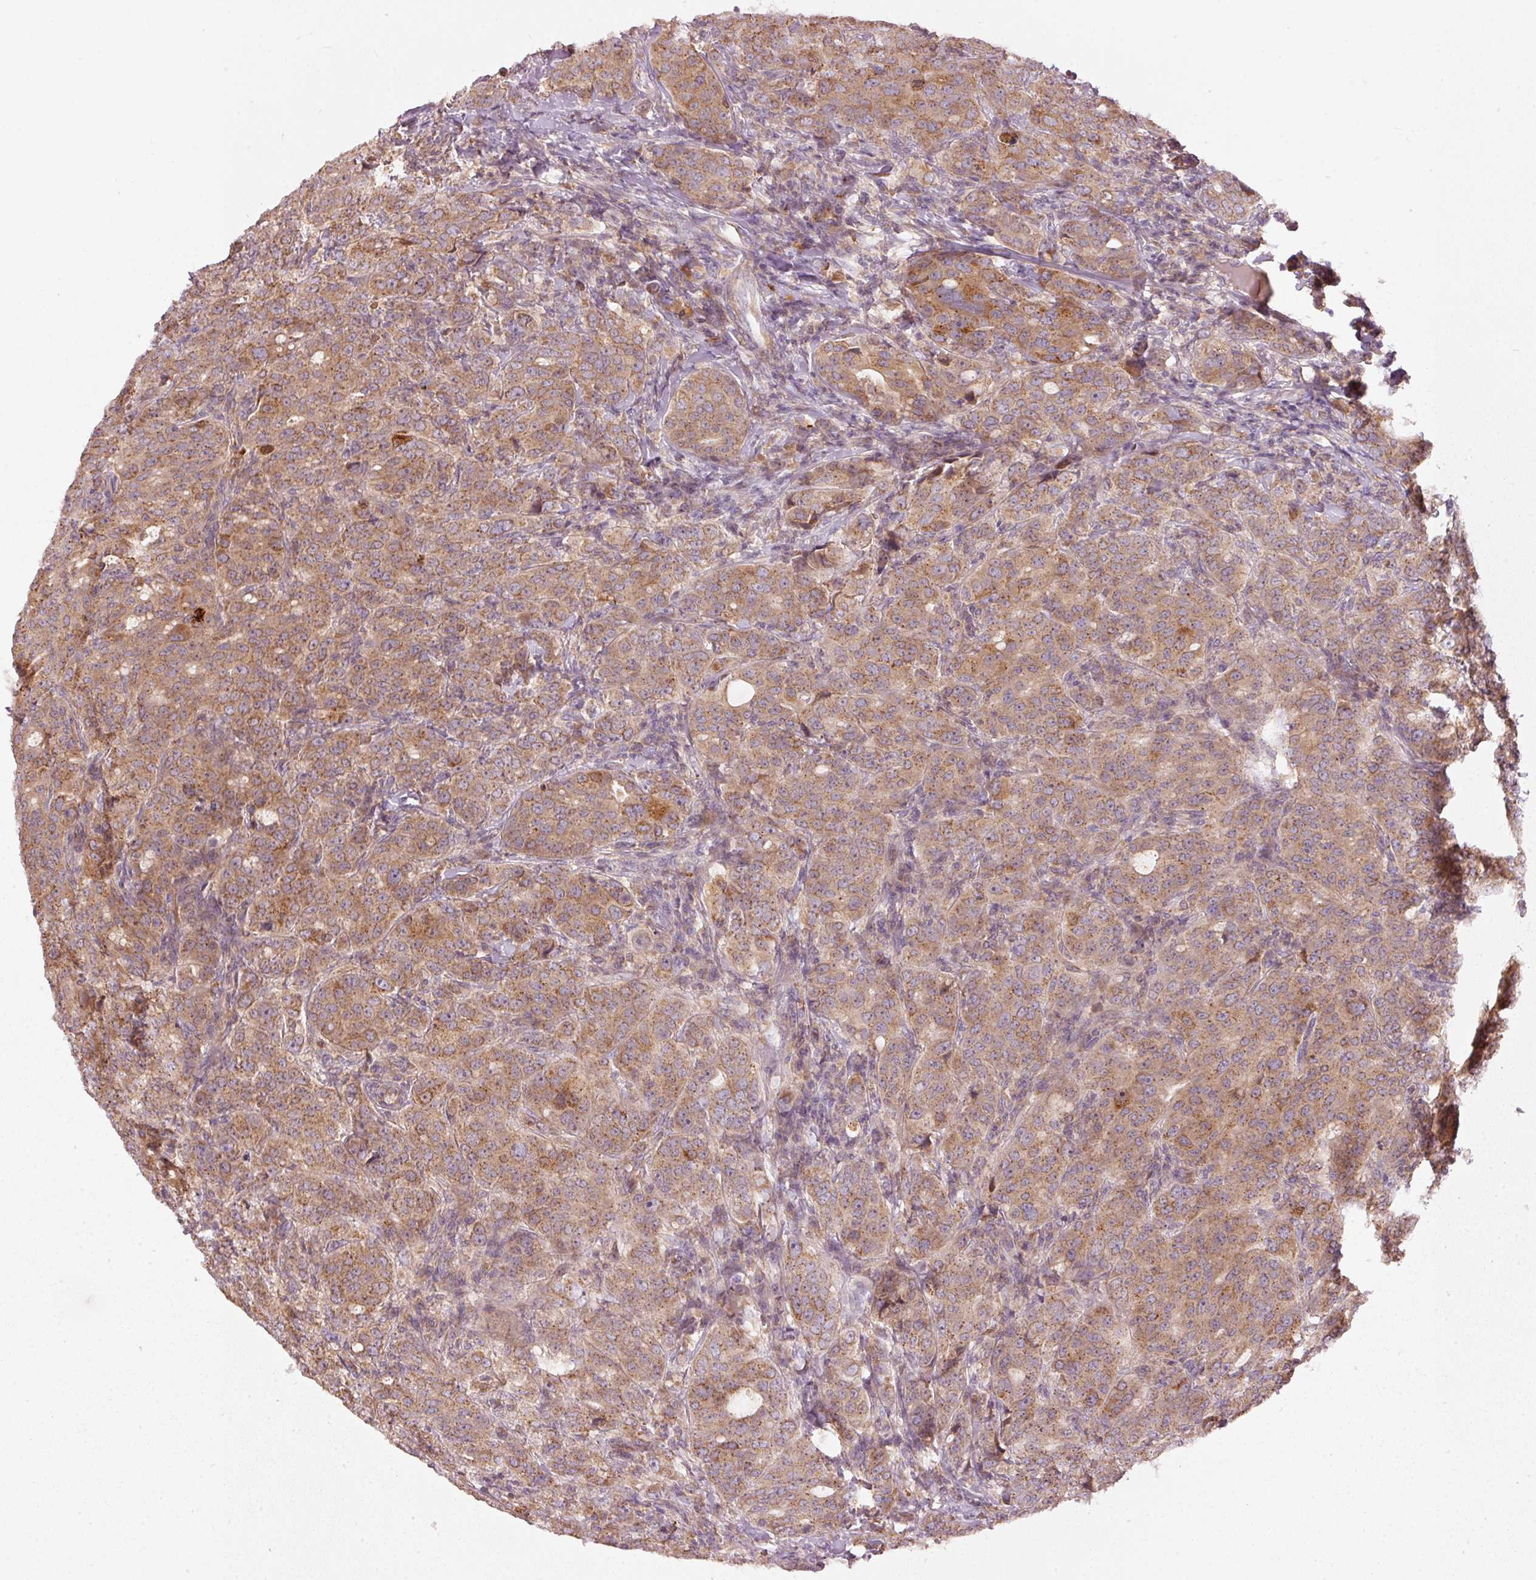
{"staining": {"intensity": "moderate", "quantity": ">75%", "location": "cytoplasmic/membranous"}, "tissue": "breast cancer", "cell_type": "Tumor cells", "image_type": "cancer", "snomed": [{"axis": "morphology", "description": "Duct carcinoma"}, {"axis": "topography", "description": "Breast"}], "caption": "An image of human breast cancer (invasive ductal carcinoma) stained for a protein shows moderate cytoplasmic/membranous brown staining in tumor cells.", "gene": "KLHL21", "patient": {"sex": "female", "age": 43}}